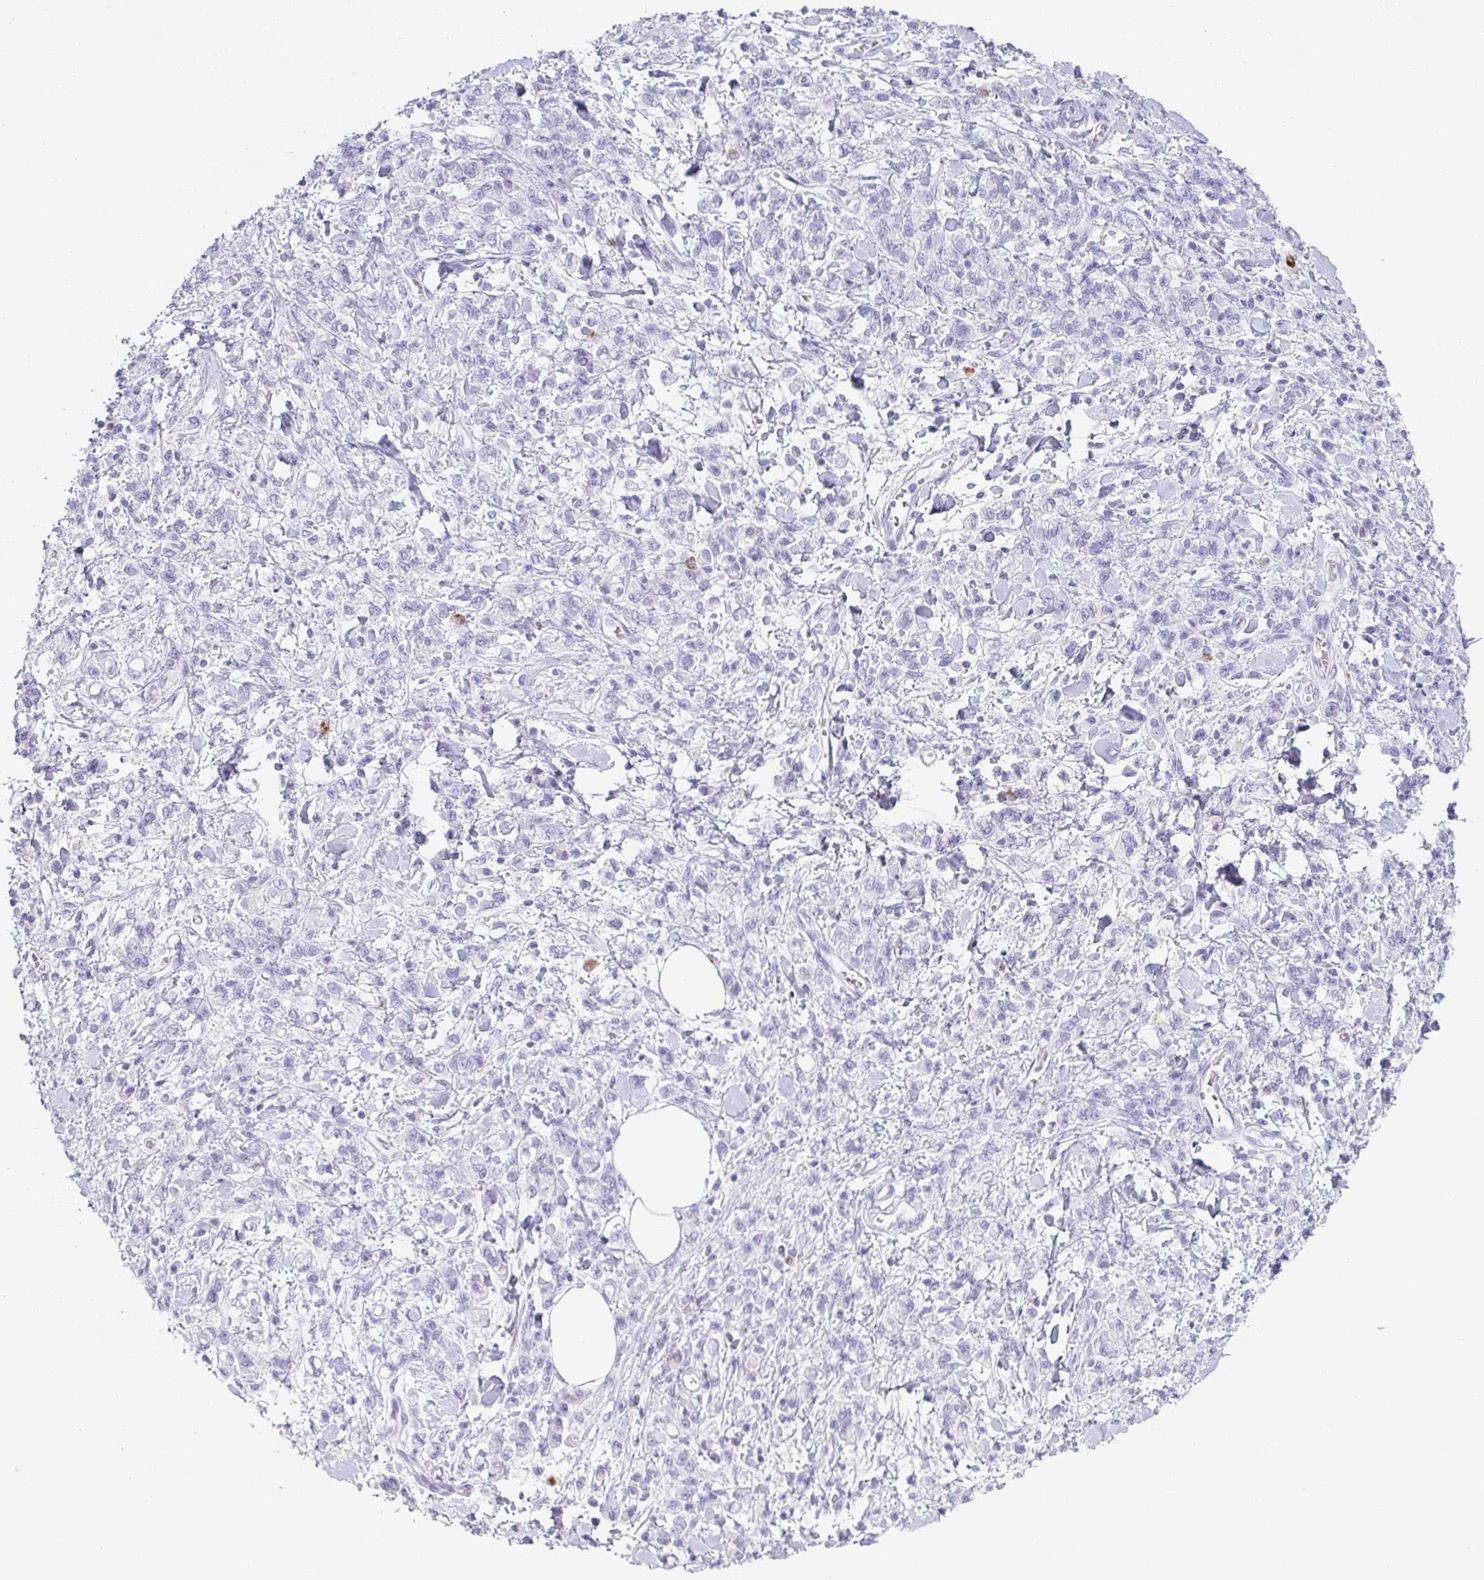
{"staining": {"intensity": "negative", "quantity": "none", "location": "none"}, "tissue": "stomach cancer", "cell_type": "Tumor cells", "image_type": "cancer", "snomed": [{"axis": "morphology", "description": "Adenocarcinoma, NOS"}, {"axis": "topography", "description": "Stomach"}], "caption": "Immunohistochemistry of human adenocarcinoma (stomach) displays no staining in tumor cells.", "gene": "PLA2G1B", "patient": {"sex": "male", "age": 77}}